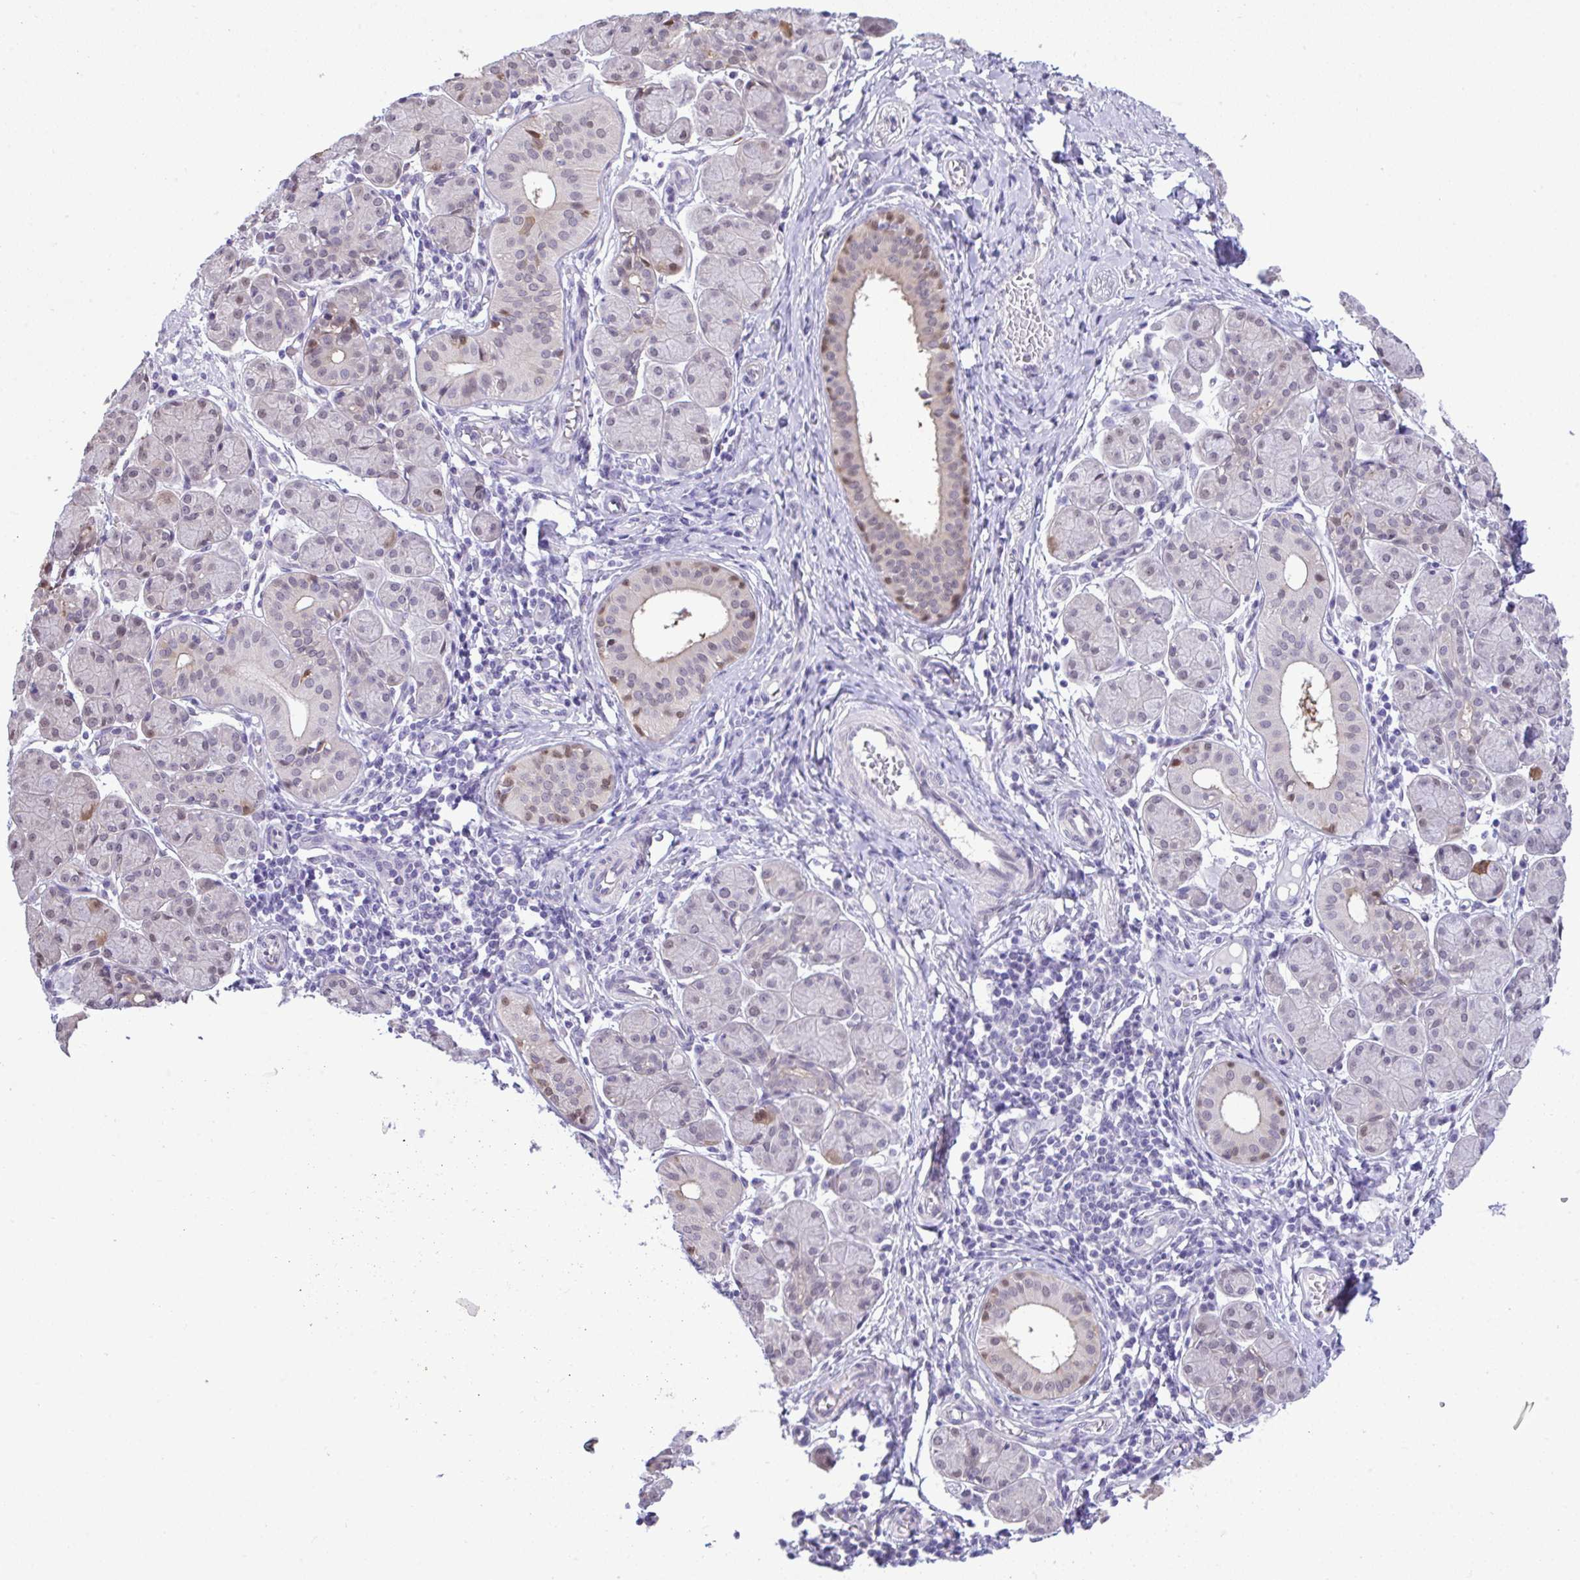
{"staining": {"intensity": "moderate", "quantity": "<25%", "location": "nuclear"}, "tissue": "salivary gland", "cell_type": "Glandular cells", "image_type": "normal", "snomed": [{"axis": "morphology", "description": "Normal tissue, NOS"}, {"axis": "morphology", "description": "Inflammation, NOS"}, {"axis": "topography", "description": "Lymph node"}, {"axis": "topography", "description": "Salivary gland"}], "caption": "Moderate nuclear protein staining is identified in about <25% of glandular cells in salivary gland. Using DAB (brown) and hematoxylin (blue) stains, captured at high magnification using brightfield microscopy.", "gene": "ZNF485", "patient": {"sex": "male", "age": 3}}